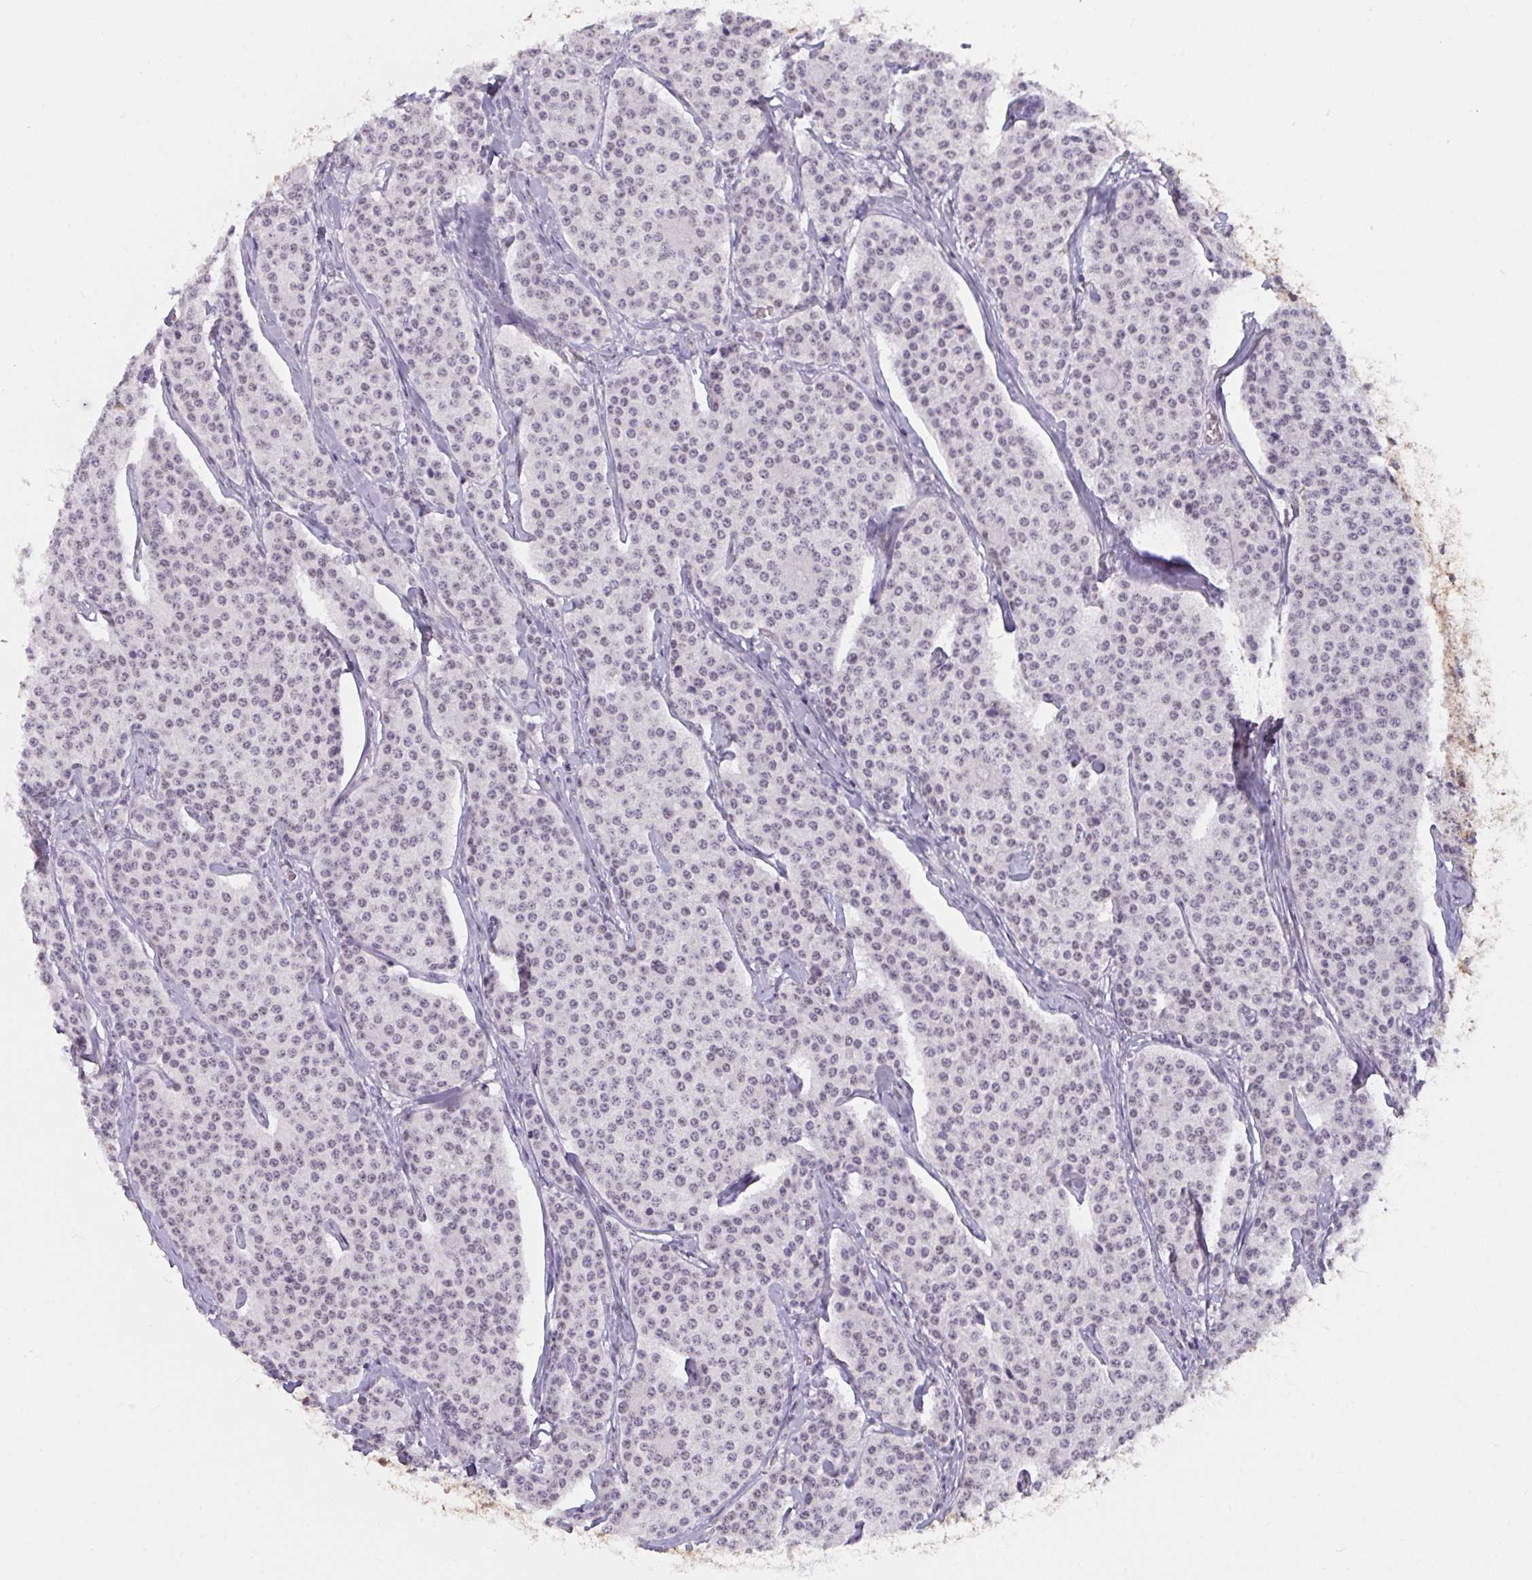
{"staining": {"intensity": "weak", "quantity": "<25%", "location": "nuclear"}, "tissue": "carcinoid", "cell_type": "Tumor cells", "image_type": "cancer", "snomed": [{"axis": "morphology", "description": "Carcinoid, malignant, NOS"}, {"axis": "topography", "description": "Small intestine"}], "caption": "This photomicrograph is of carcinoid stained with immunohistochemistry (IHC) to label a protein in brown with the nuclei are counter-stained blue. There is no expression in tumor cells.", "gene": "SEMA6B", "patient": {"sex": "female", "age": 64}}